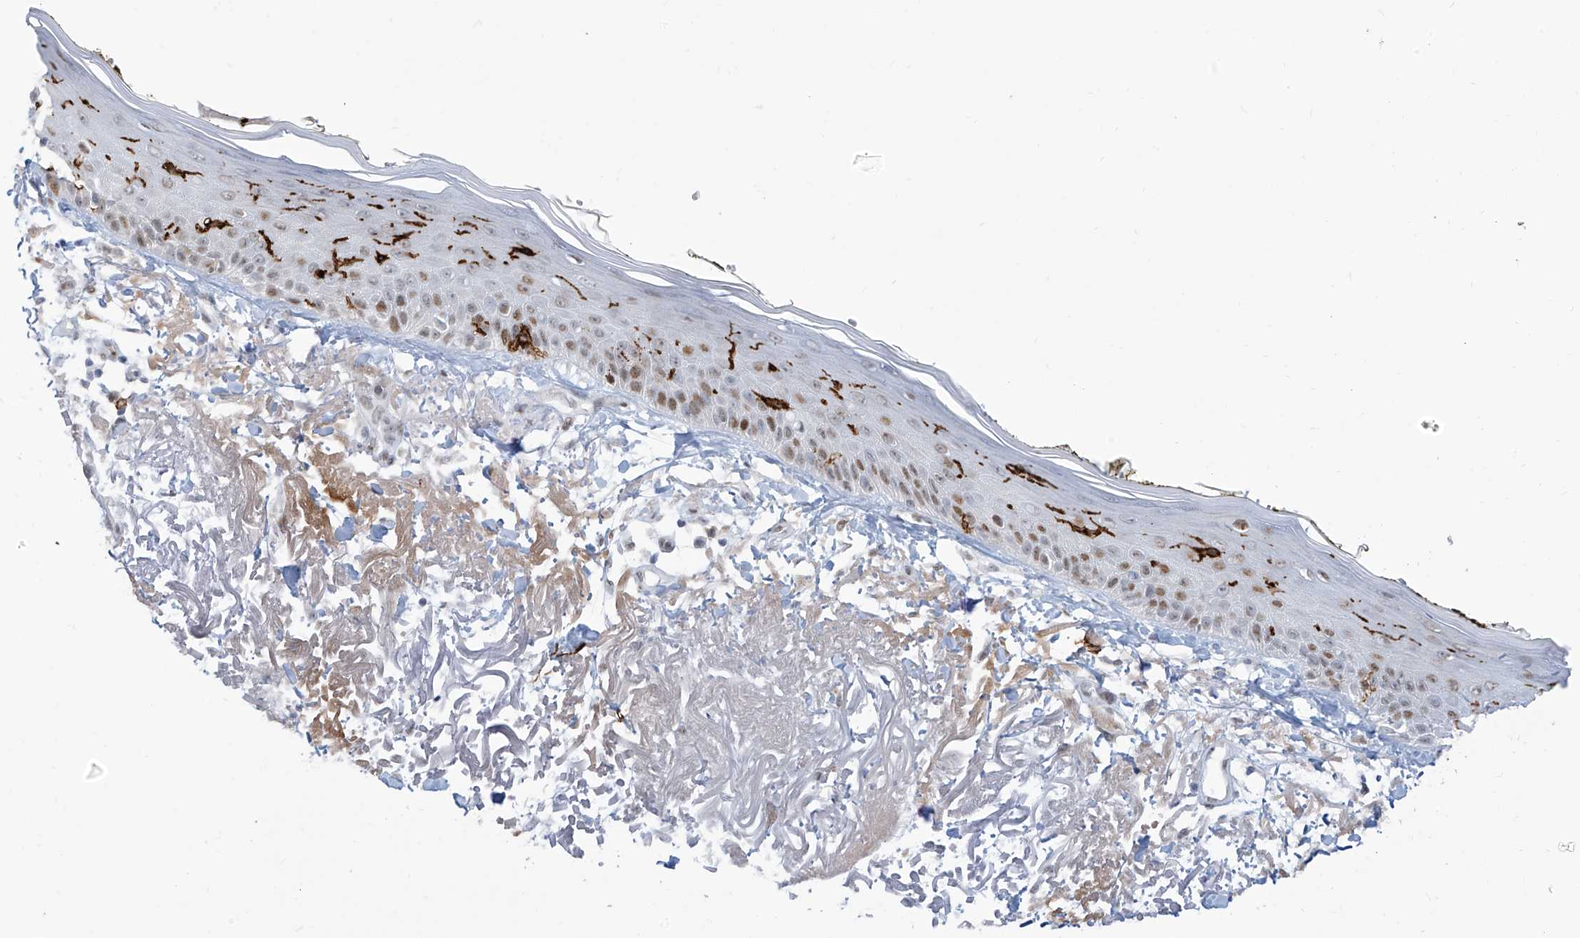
{"staining": {"intensity": "negative", "quantity": "none", "location": "none"}, "tissue": "skin", "cell_type": "Fibroblasts", "image_type": "normal", "snomed": [{"axis": "morphology", "description": "Normal tissue, NOS"}, {"axis": "topography", "description": "Skin"}, {"axis": "topography", "description": "Skeletal muscle"}], "caption": "This is an immunohistochemistry micrograph of unremarkable human skin. There is no expression in fibroblasts.", "gene": "LIN9", "patient": {"sex": "male", "age": 83}}